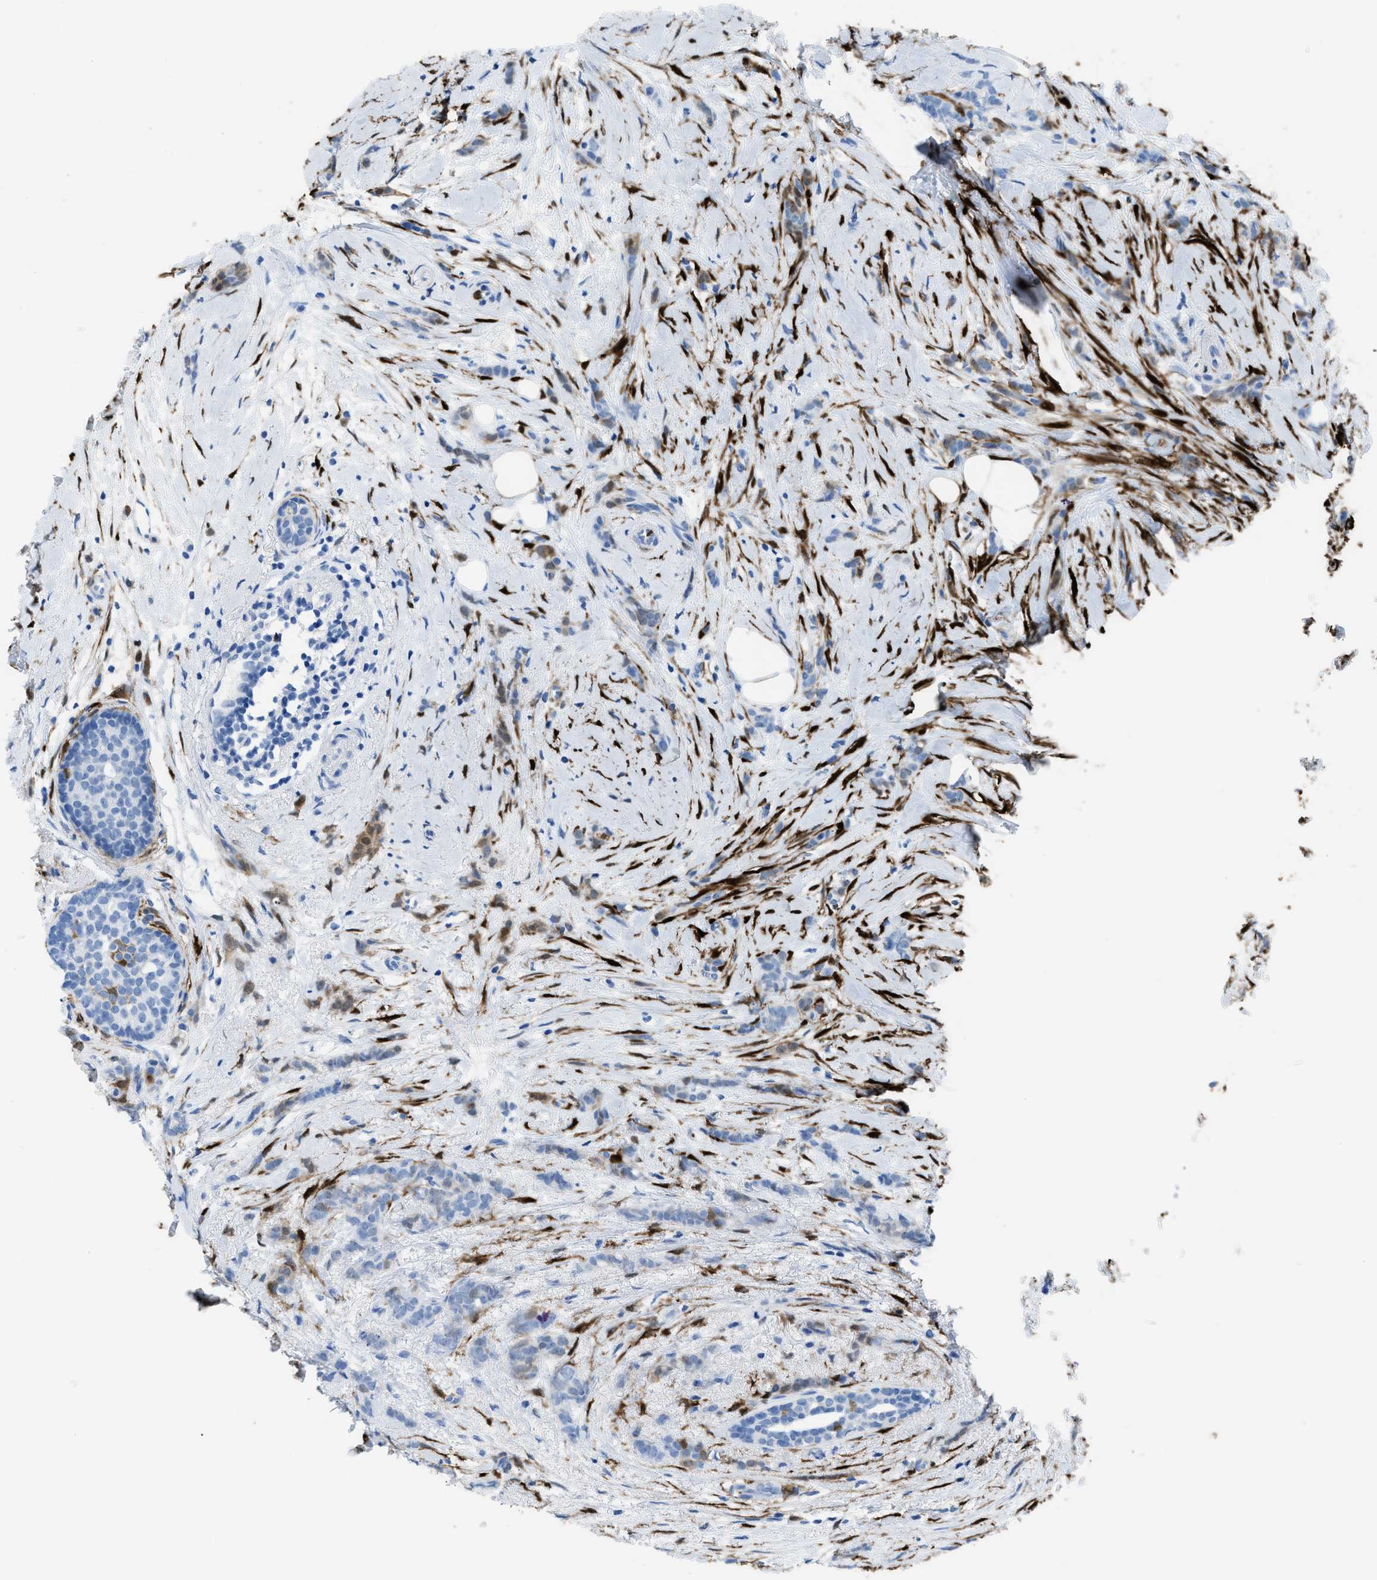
{"staining": {"intensity": "moderate", "quantity": "<25%", "location": "cytoplasmic/membranous"}, "tissue": "breast cancer", "cell_type": "Tumor cells", "image_type": "cancer", "snomed": [{"axis": "morphology", "description": "Lobular carcinoma, in situ"}, {"axis": "morphology", "description": "Lobular carcinoma"}, {"axis": "topography", "description": "Breast"}], "caption": "About <25% of tumor cells in human breast lobular carcinoma reveal moderate cytoplasmic/membranous protein positivity as visualized by brown immunohistochemical staining.", "gene": "CDKN2A", "patient": {"sex": "female", "age": 41}}